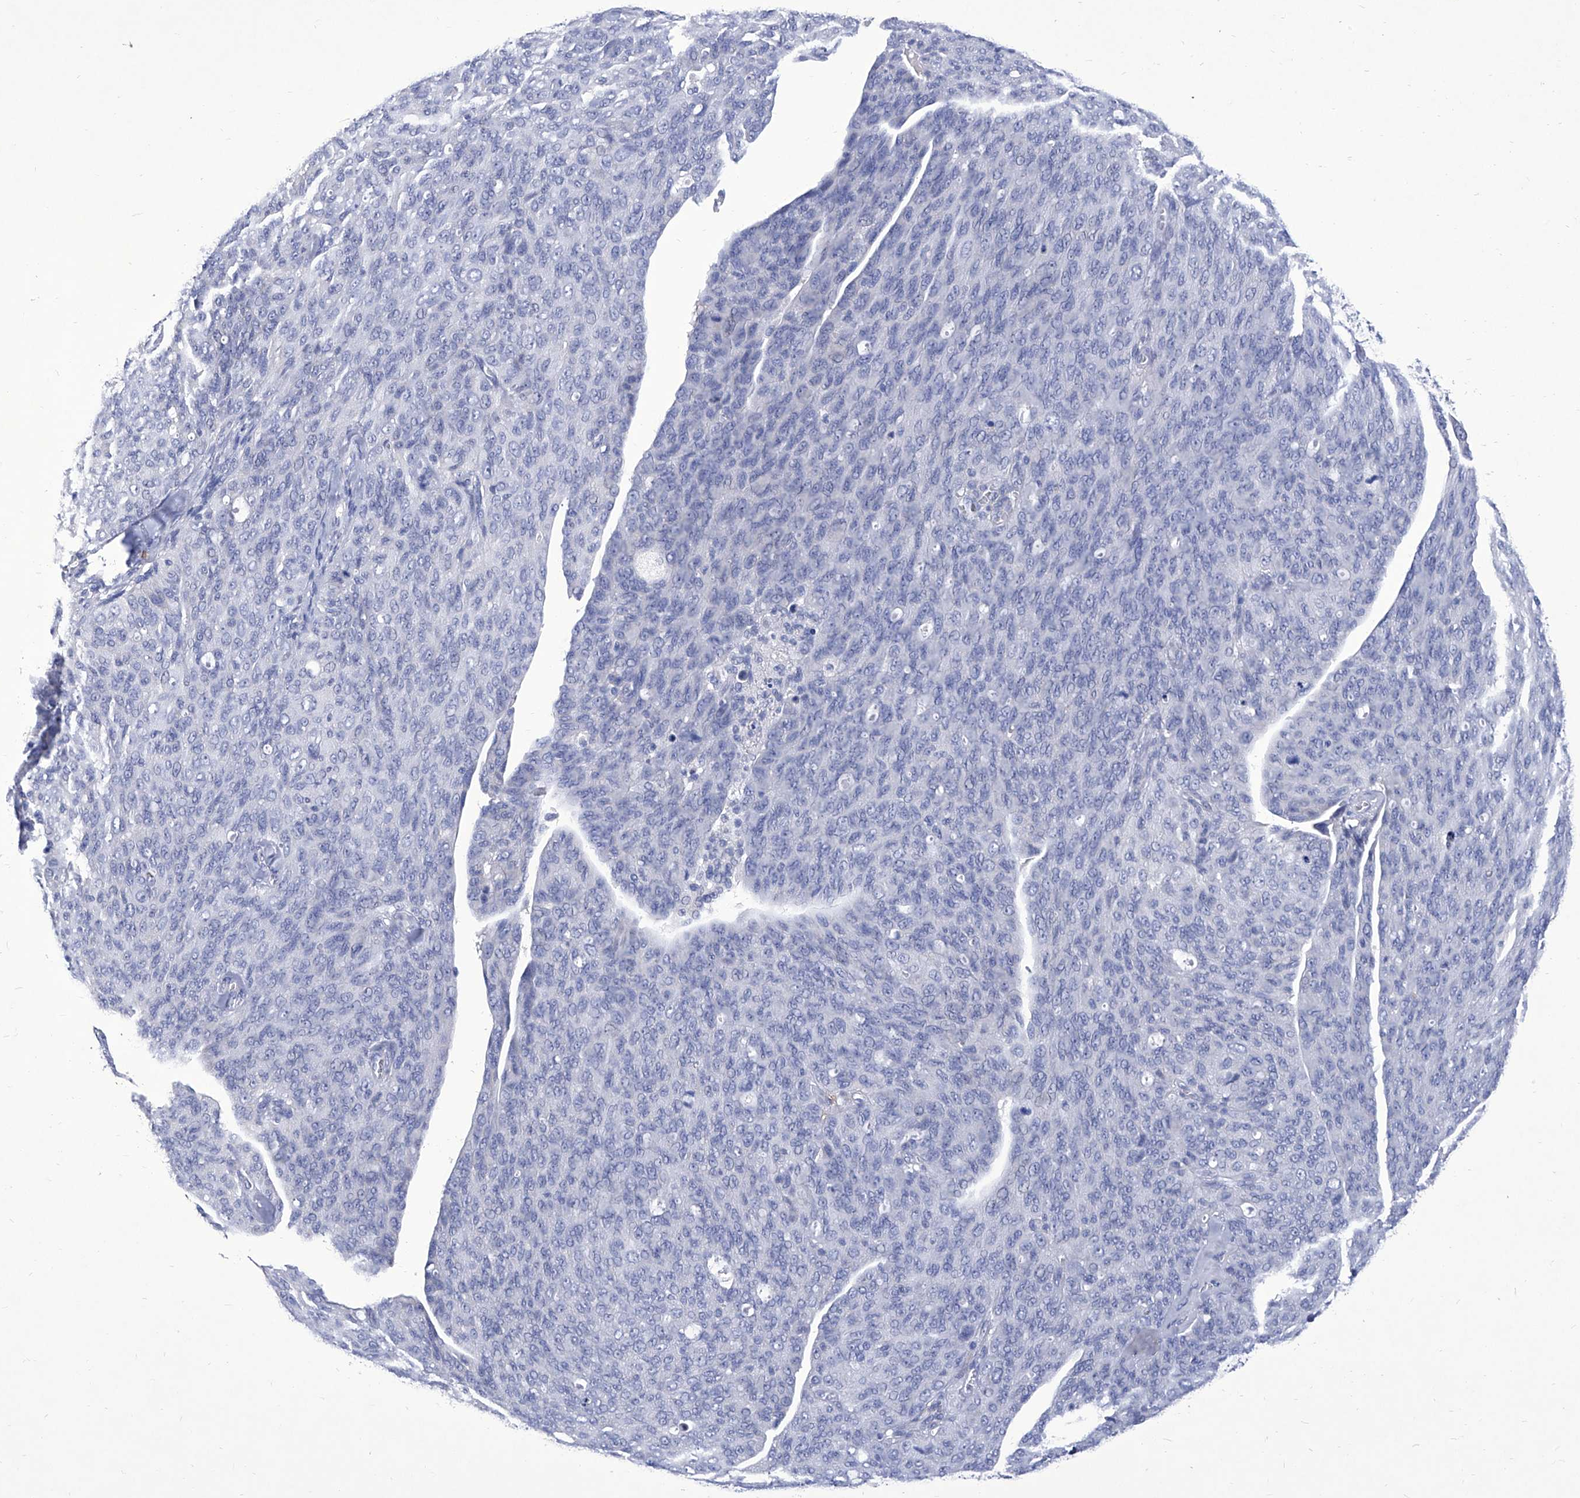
{"staining": {"intensity": "negative", "quantity": "none", "location": "none"}, "tissue": "ovarian cancer", "cell_type": "Tumor cells", "image_type": "cancer", "snomed": [{"axis": "morphology", "description": "Carcinoma, endometroid"}, {"axis": "topography", "description": "Ovary"}], "caption": "An image of ovarian cancer stained for a protein demonstrates no brown staining in tumor cells.", "gene": "IFNL2", "patient": {"sex": "female", "age": 60}}